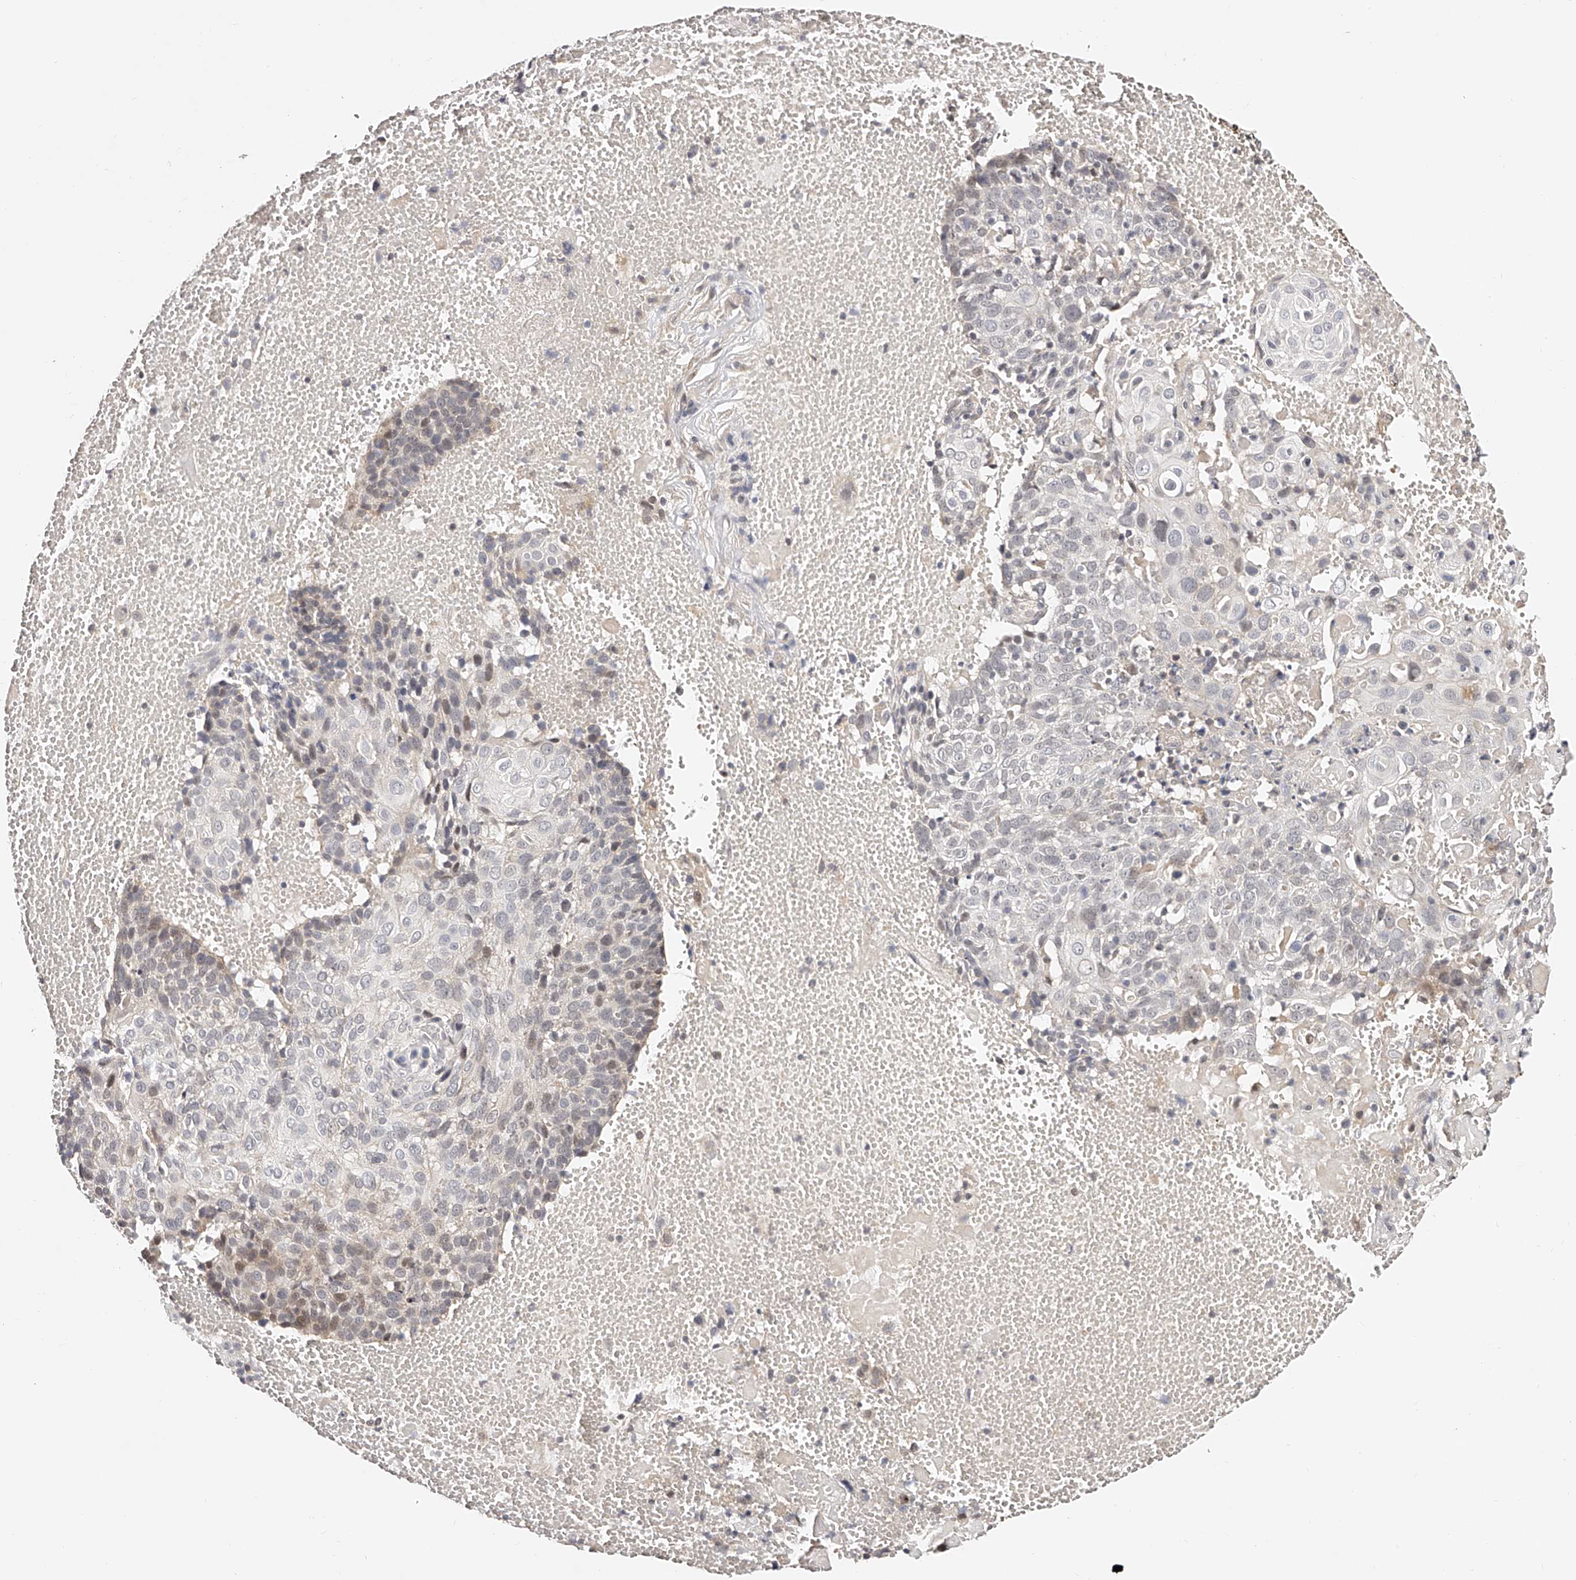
{"staining": {"intensity": "weak", "quantity": "<25%", "location": "nuclear"}, "tissue": "cervical cancer", "cell_type": "Tumor cells", "image_type": "cancer", "snomed": [{"axis": "morphology", "description": "Squamous cell carcinoma, NOS"}, {"axis": "topography", "description": "Cervix"}], "caption": "Histopathology image shows no protein positivity in tumor cells of cervical cancer tissue.", "gene": "ZNF789", "patient": {"sex": "female", "age": 74}}